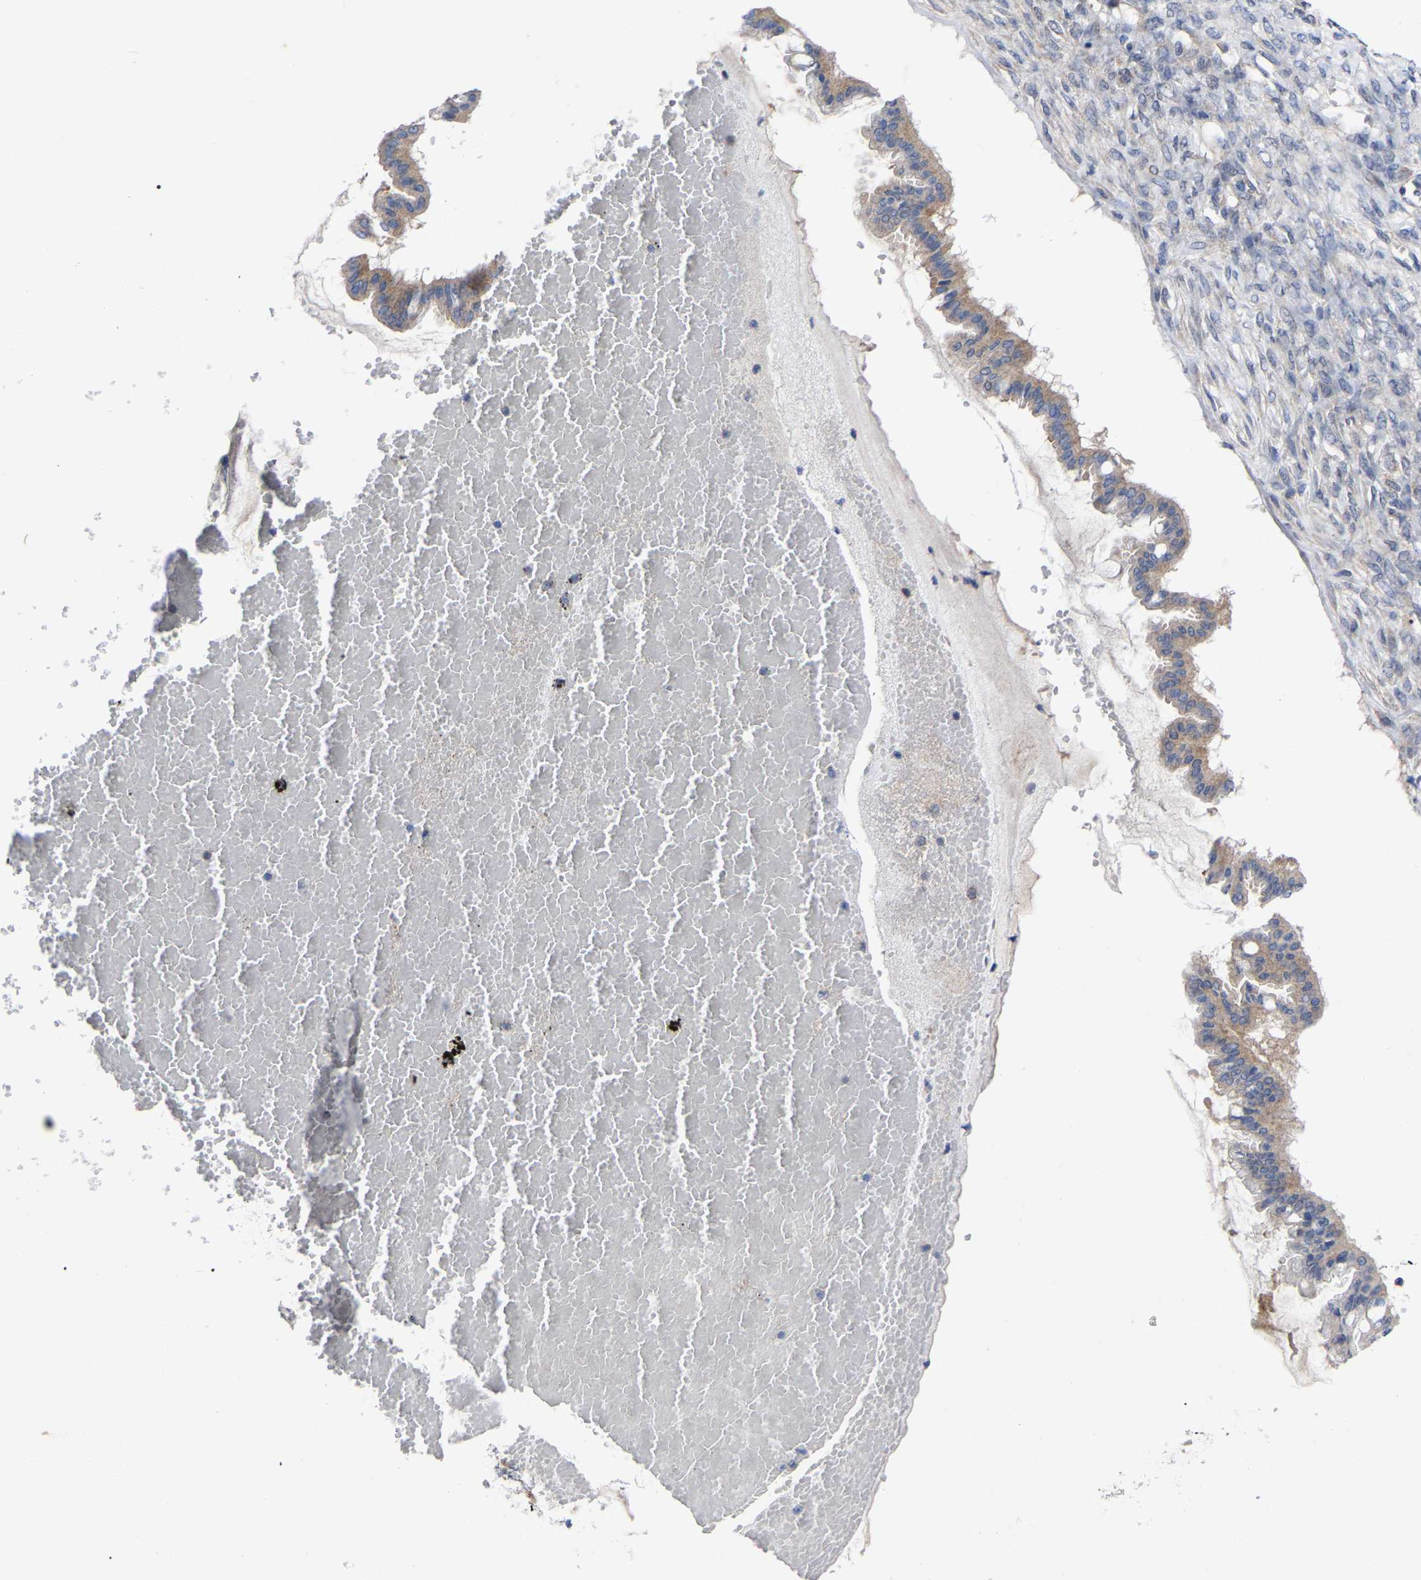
{"staining": {"intensity": "weak", "quantity": "25%-75%", "location": "cytoplasmic/membranous"}, "tissue": "ovarian cancer", "cell_type": "Tumor cells", "image_type": "cancer", "snomed": [{"axis": "morphology", "description": "Cystadenocarcinoma, mucinous, NOS"}, {"axis": "topography", "description": "Ovary"}], "caption": "Brown immunohistochemical staining in human ovarian mucinous cystadenocarcinoma demonstrates weak cytoplasmic/membranous expression in about 25%-75% of tumor cells. The protein is shown in brown color, while the nuclei are stained blue.", "gene": "TCP1", "patient": {"sex": "female", "age": 73}}